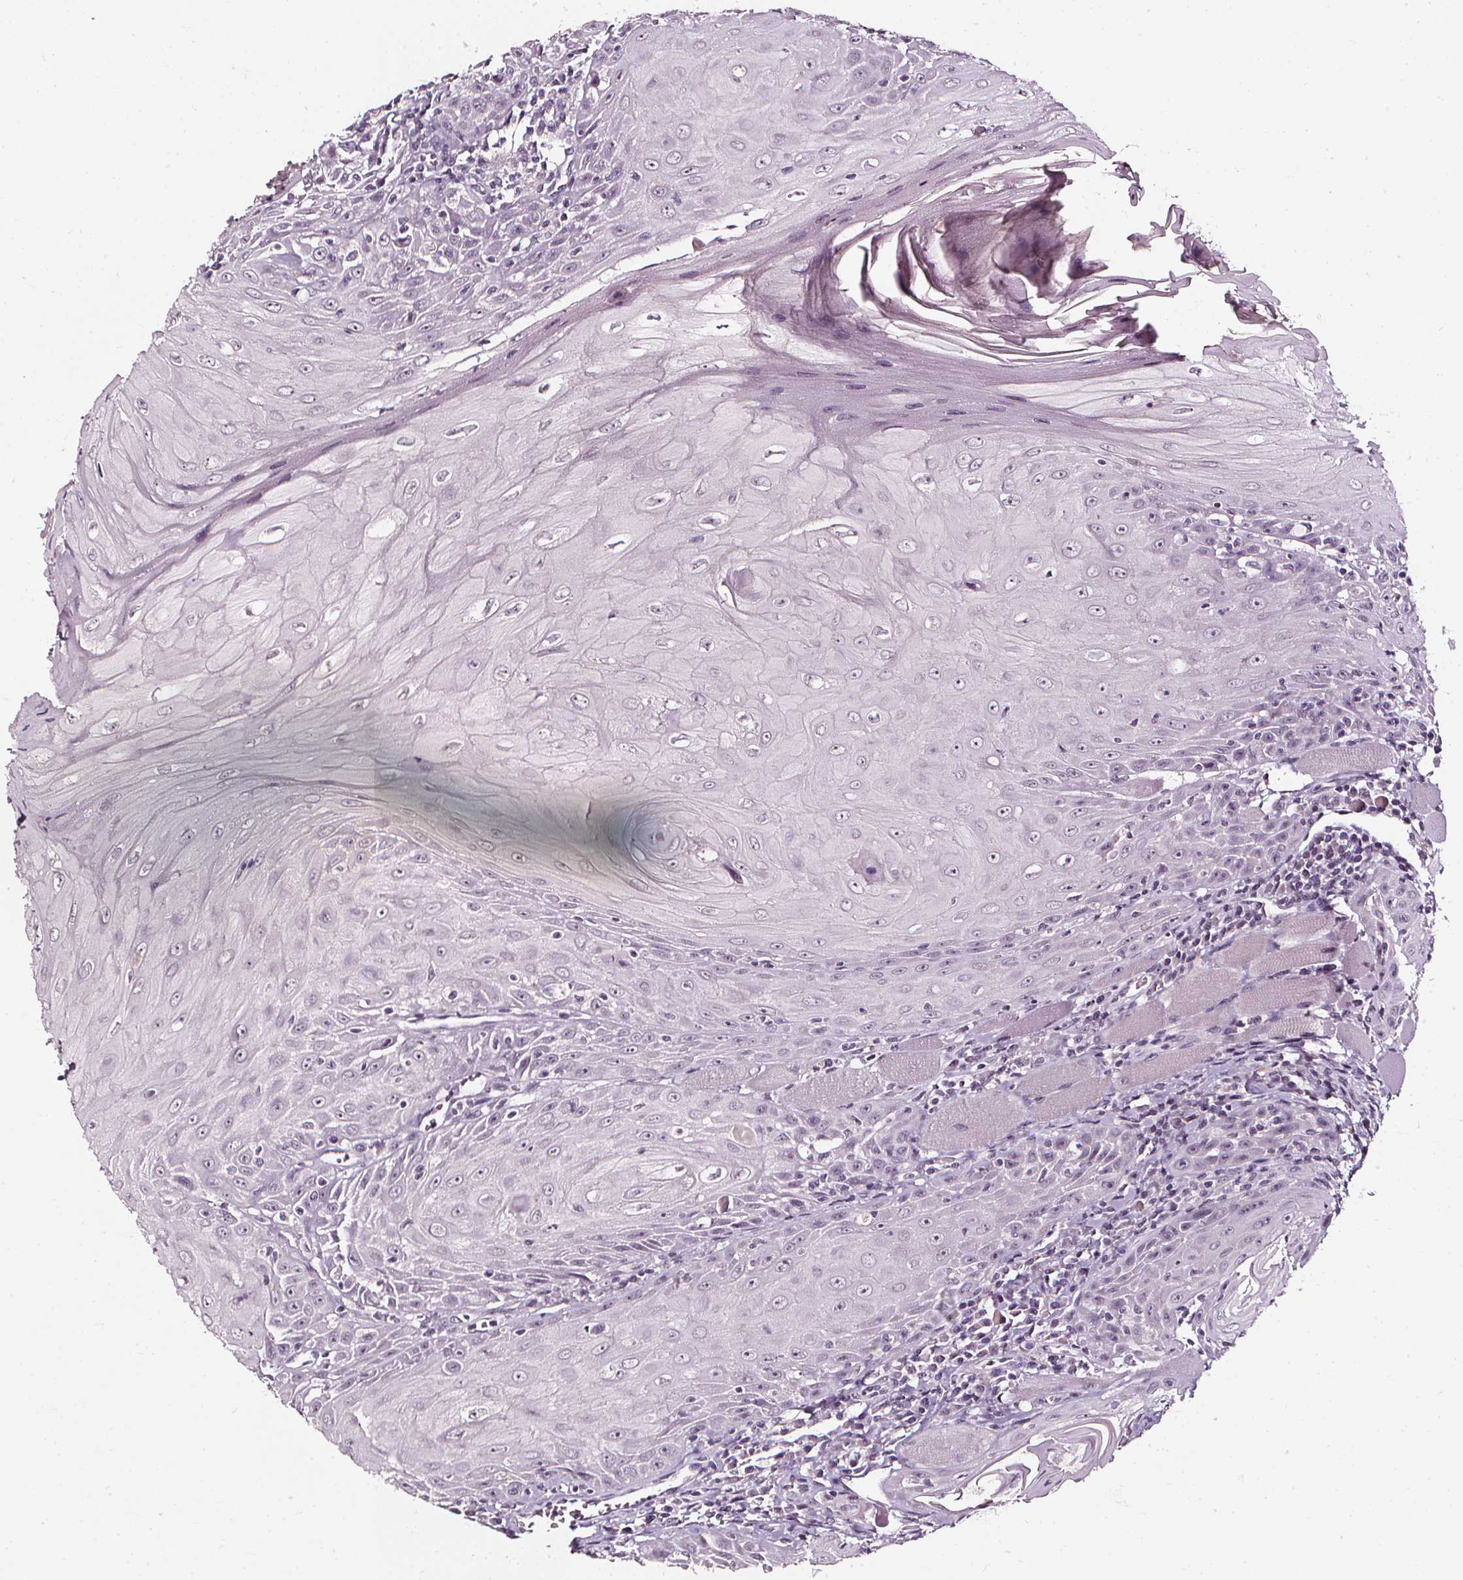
{"staining": {"intensity": "negative", "quantity": "none", "location": "none"}, "tissue": "head and neck cancer", "cell_type": "Tumor cells", "image_type": "cancer", "snomed": [{"axis": "morphology", "description": "Squamous cell carcinoma, NOS"}, {"axis": "topography", "description": "Head-Neck"}], "caption": "Tumor cells show no significant protein positivity in head and neck cancer (squamous cell carcinoma).", "gene": "DEFA5", "patient": {"sex": "male", "age": 52}}